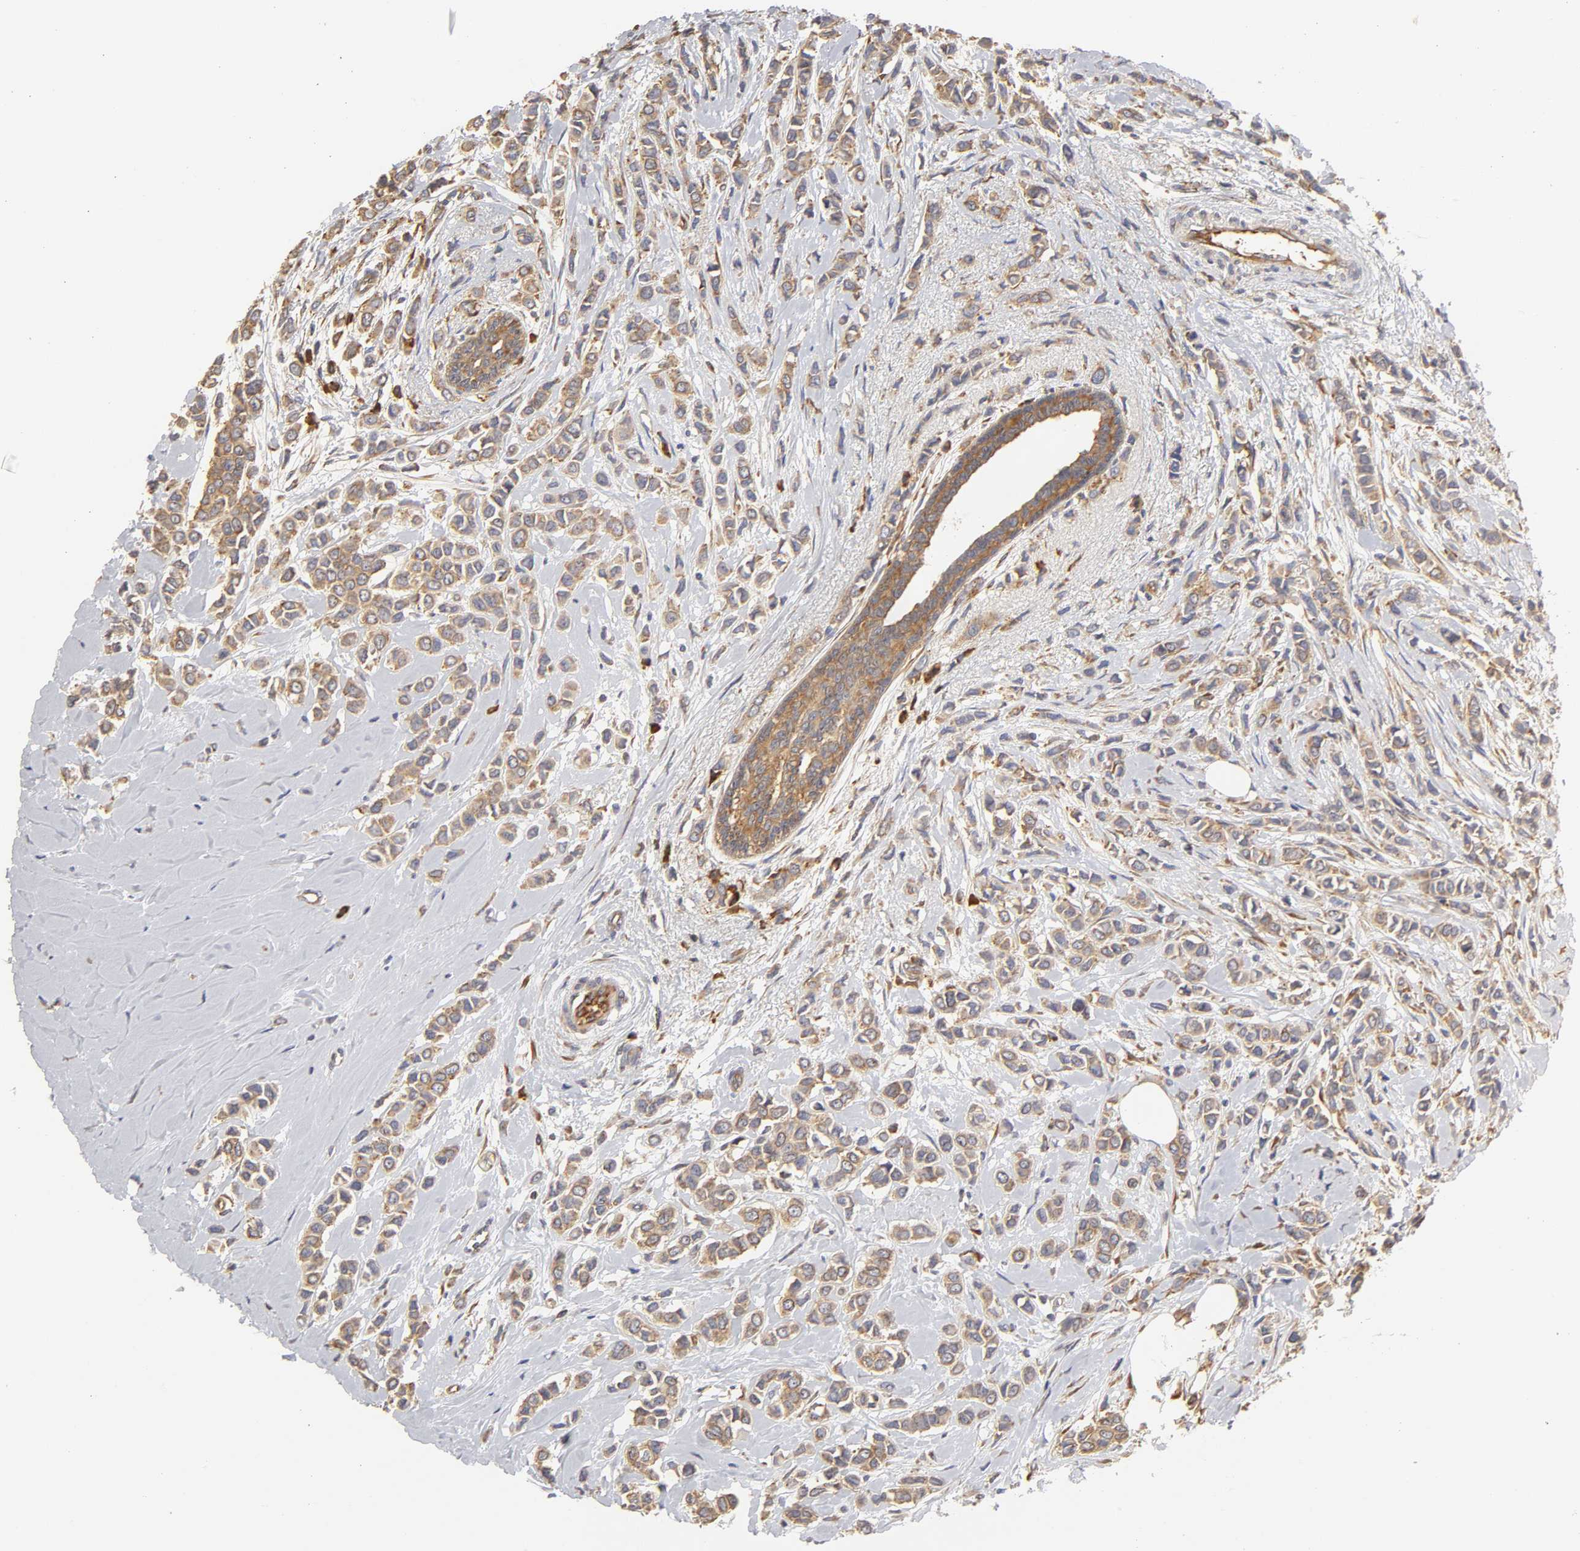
{"staining": {"intensity": "moderate", "quantity": ">75%", "location": "cytoplasmic/membranous"}, "tissue": "breast cancer", "cell_type": "Tumor cells", "image_type": "cancer", "snomed": [{"axis": "morphology", "description": "Lobular carcinoma"}, {"axis": "topography", "description": "Breast"}], "caption": "An image of lobular carcinoma (breast) stained for a protein shows moderate cytoplasmic/membranous brown staining in tumor cells. (DAB (3,3'-diaminobenzidine) IHC with brightfield microscopy, high magnification).", "gene": "RPL14", "patient": {"sex": "female", "age": 51}}